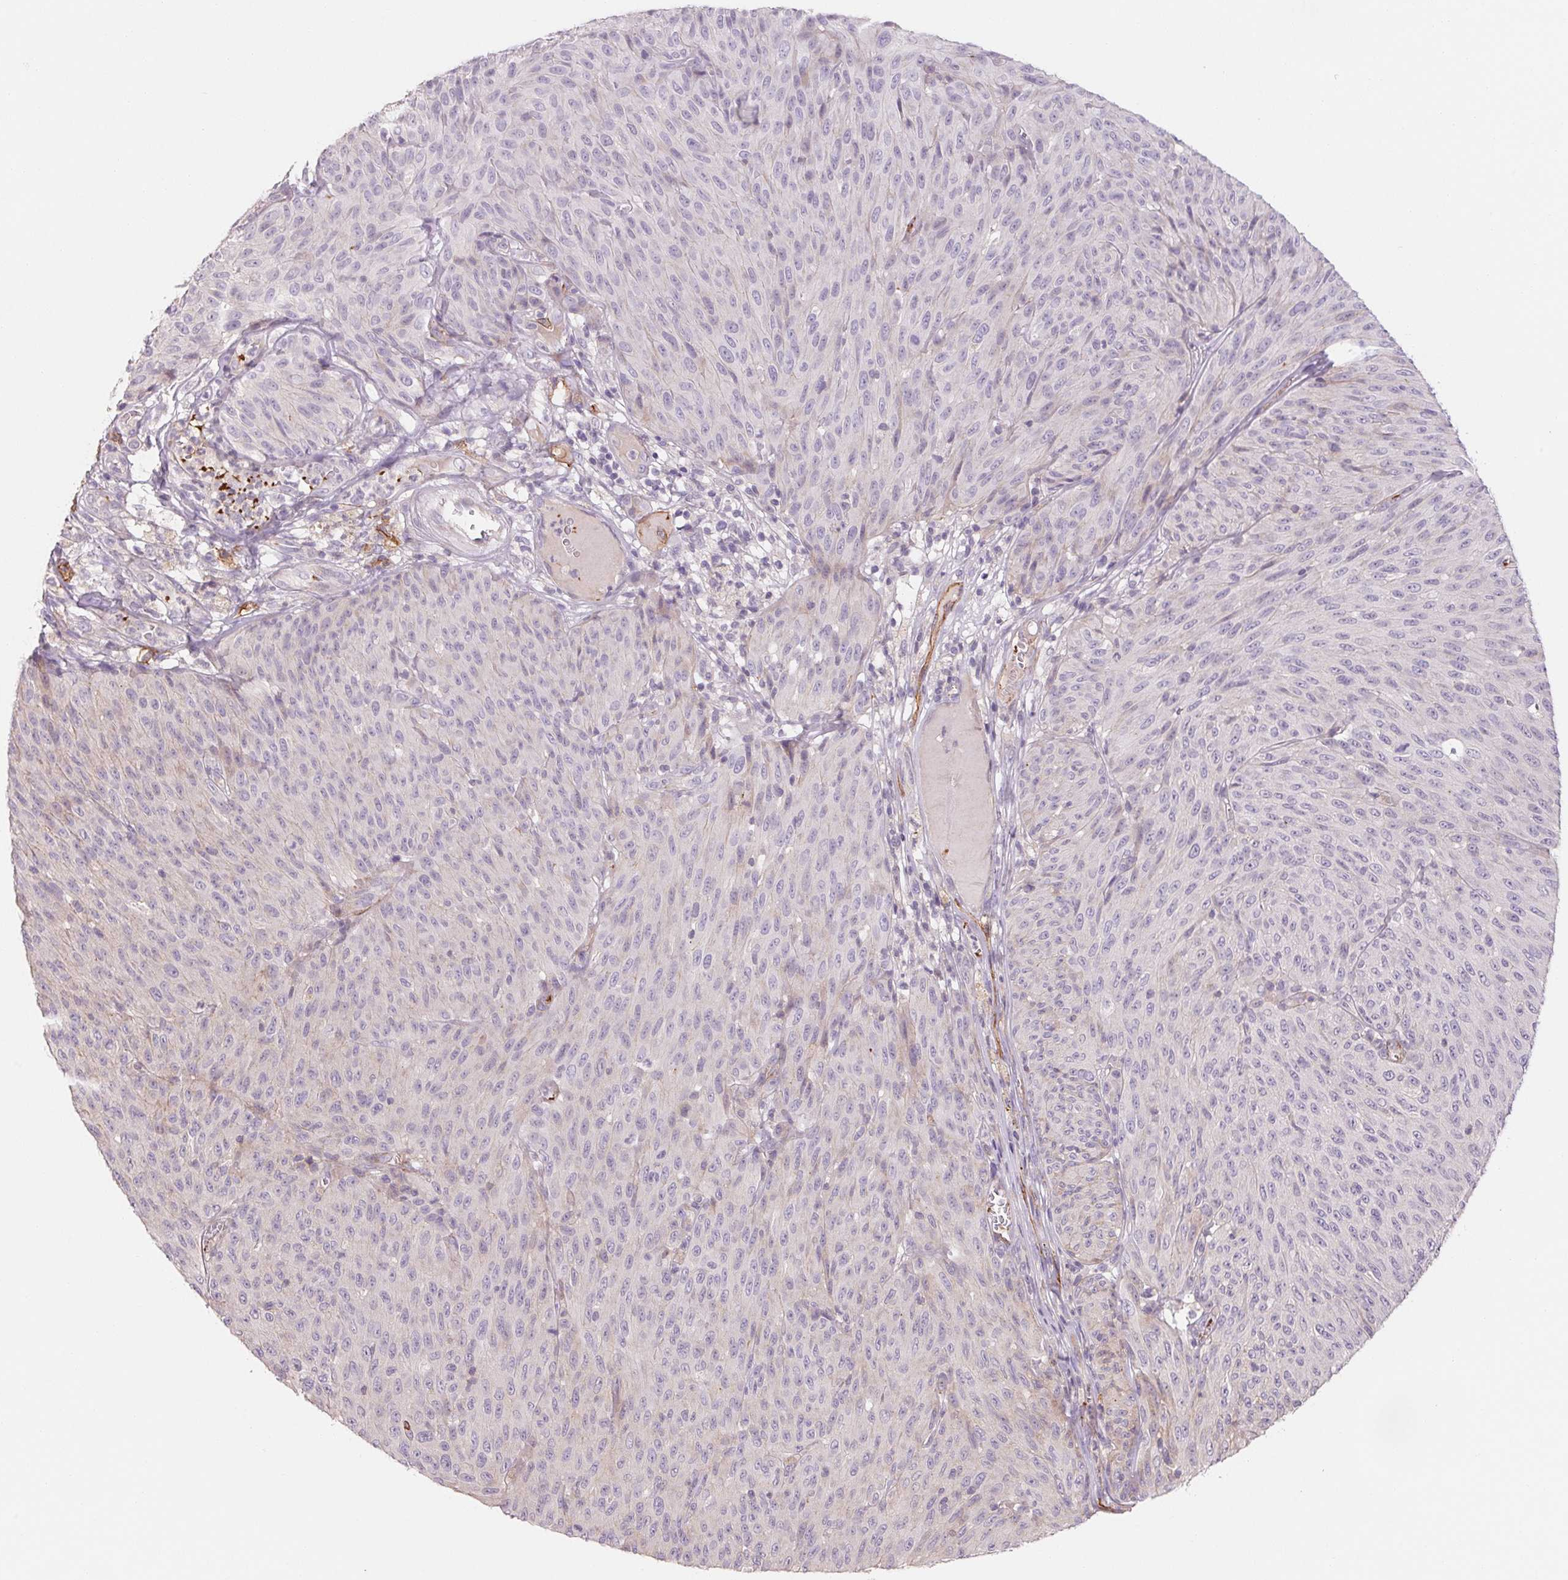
{"staining": {"intensity": "negative", "quantity": "none", "location": "none"}, "tissue": "melanoma", "cell_type": "Tumor cells", "image_type": "cancer", "snomed": [{"axis": "morphology", "description": "Malignant melanoma, NOS"}, {"axis": "topography", "description": "Skin"}], "caption": "An IHC histopathology image of melanoma is shown. There is no staining in tumor cells of melanoma.", "gene": "ANKRD13B", "patient": {"sex": "male", "age": 85}}